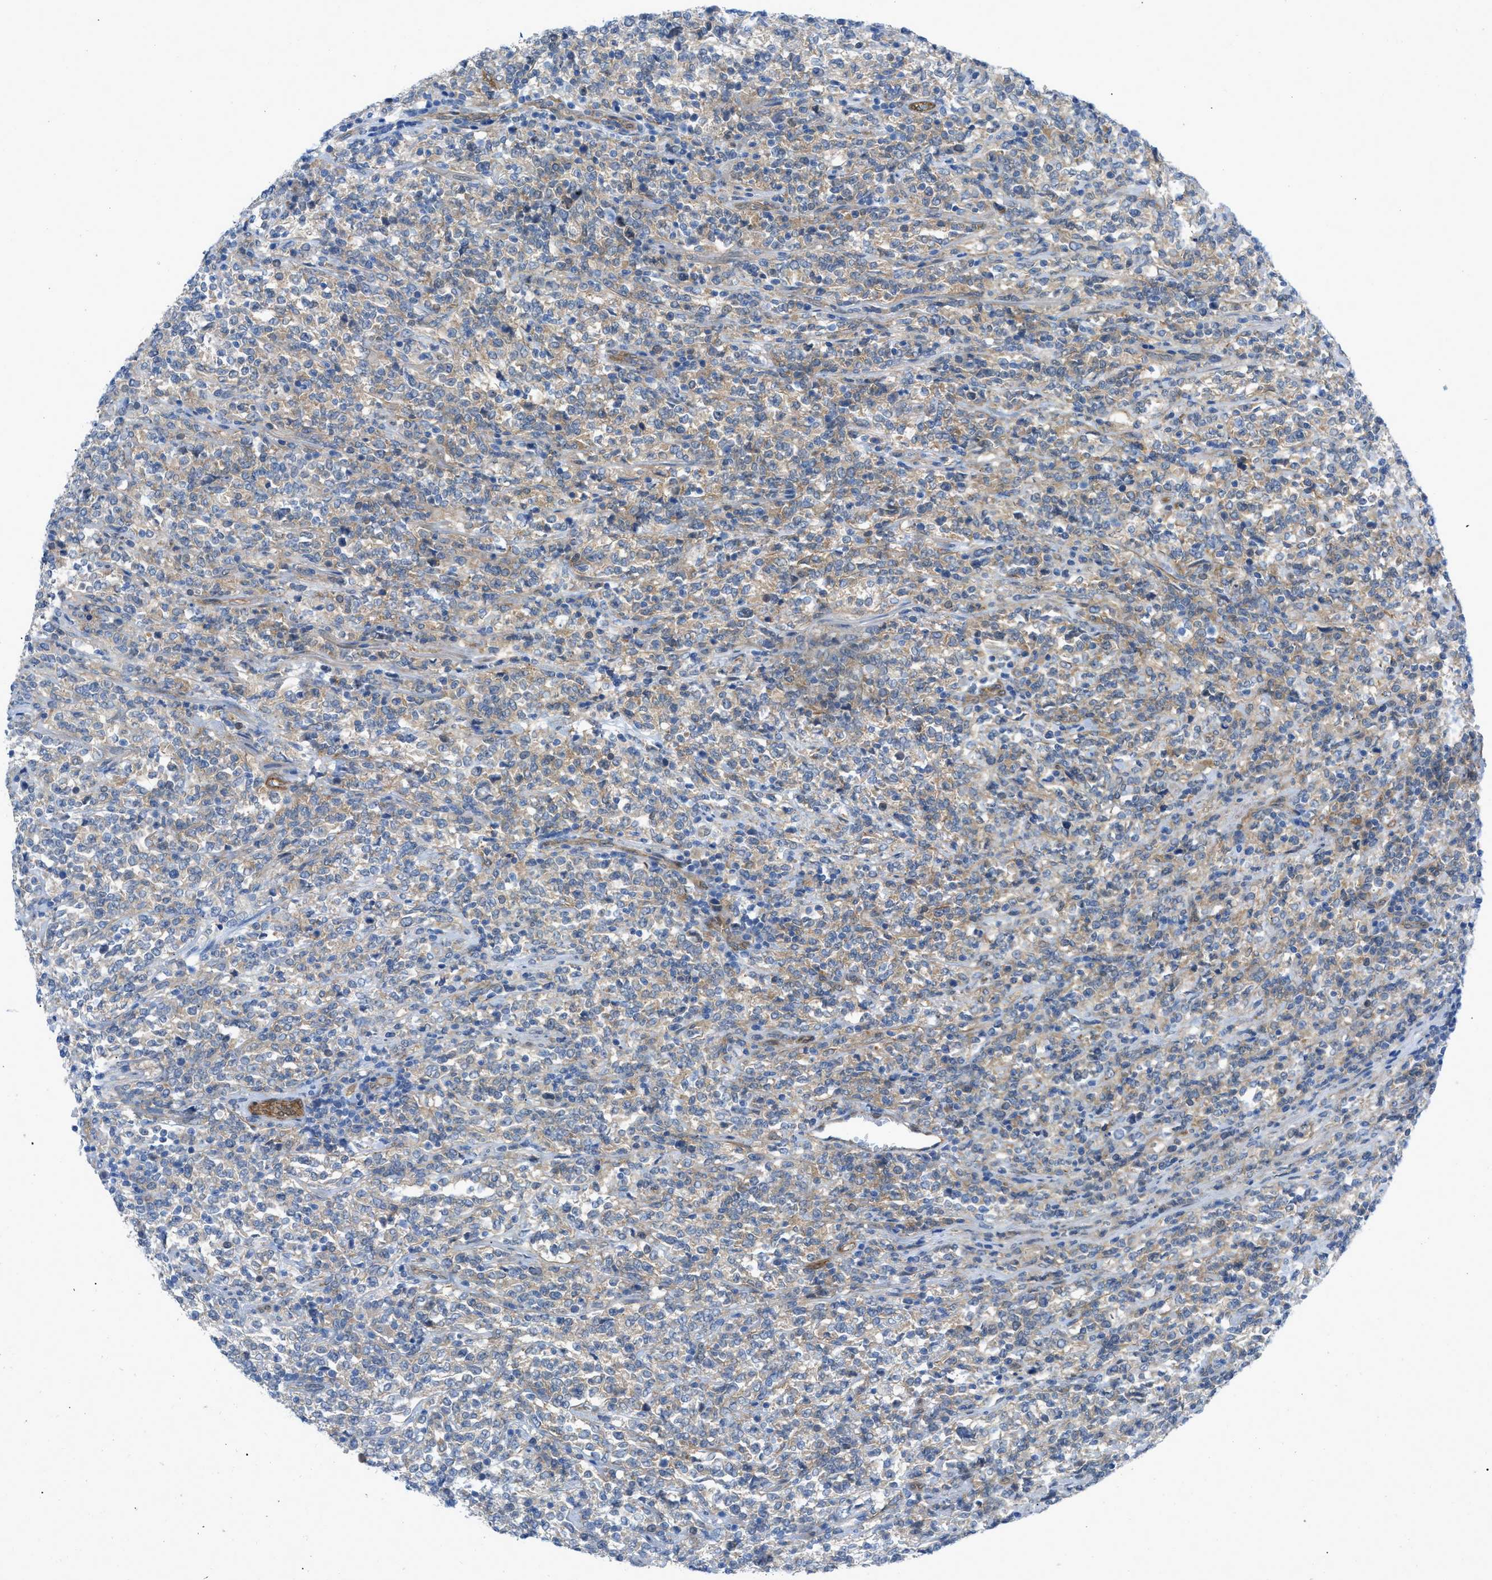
{"staining": {"intensity": "negative", "quantity": "none", "location": "none"}, "tissue": "lymphoma", "cell_type": "Tumor cells", "image_type": "cancer", "snomed": [{"axis": "morphology", "description": "Malignant lymphoma, non-Hodgkin's type, High grade"}, {"axis": "topography", "description": "Soft tissue"}], "caption": "A high-resolution image shows immunohistochemistry (IHC) staining of lymphoma, which shows no significant staining in tumor cells.", "gene": "PDLIM5", "patient": {"sex": "male", "age": 18}}